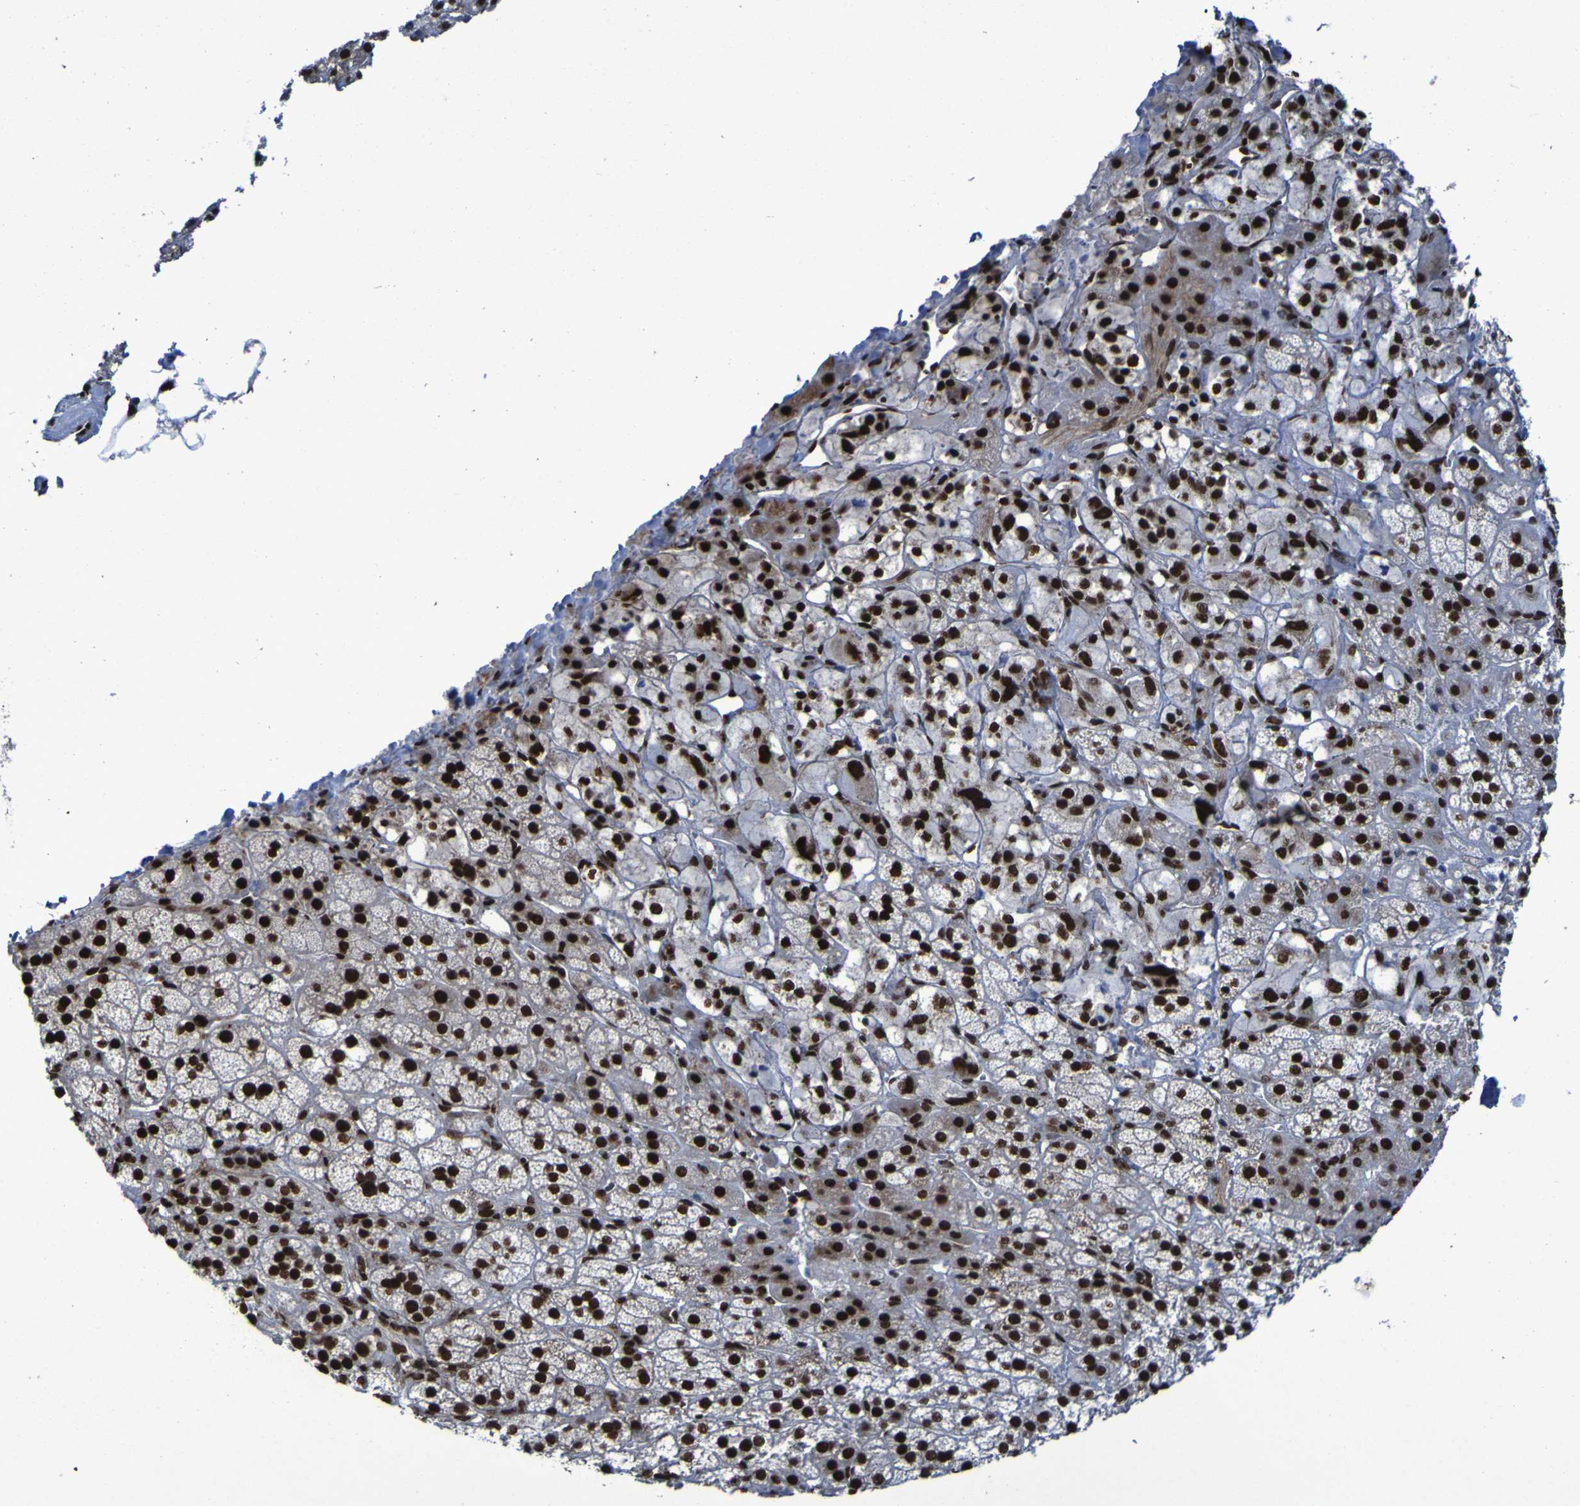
{"staining": {"intensity": "strong", "quantity": ">75%", "location": "nuclear"}, "tissue": "adrenal gland", "cell_type": "Glandular cells", "image_type": "normal", "snomed": [{"axis": "morphology", "description": "Normal tissue, NOS"}, {"axis": "topography", "description": "Adrenal gland"}], "caption": "Strong nuclear protein expression is seen in approximately >75% of glandular cells in adrenal gland.", "gene": "HNRNPR", "patient": {"sex": "male", "age": 56}}